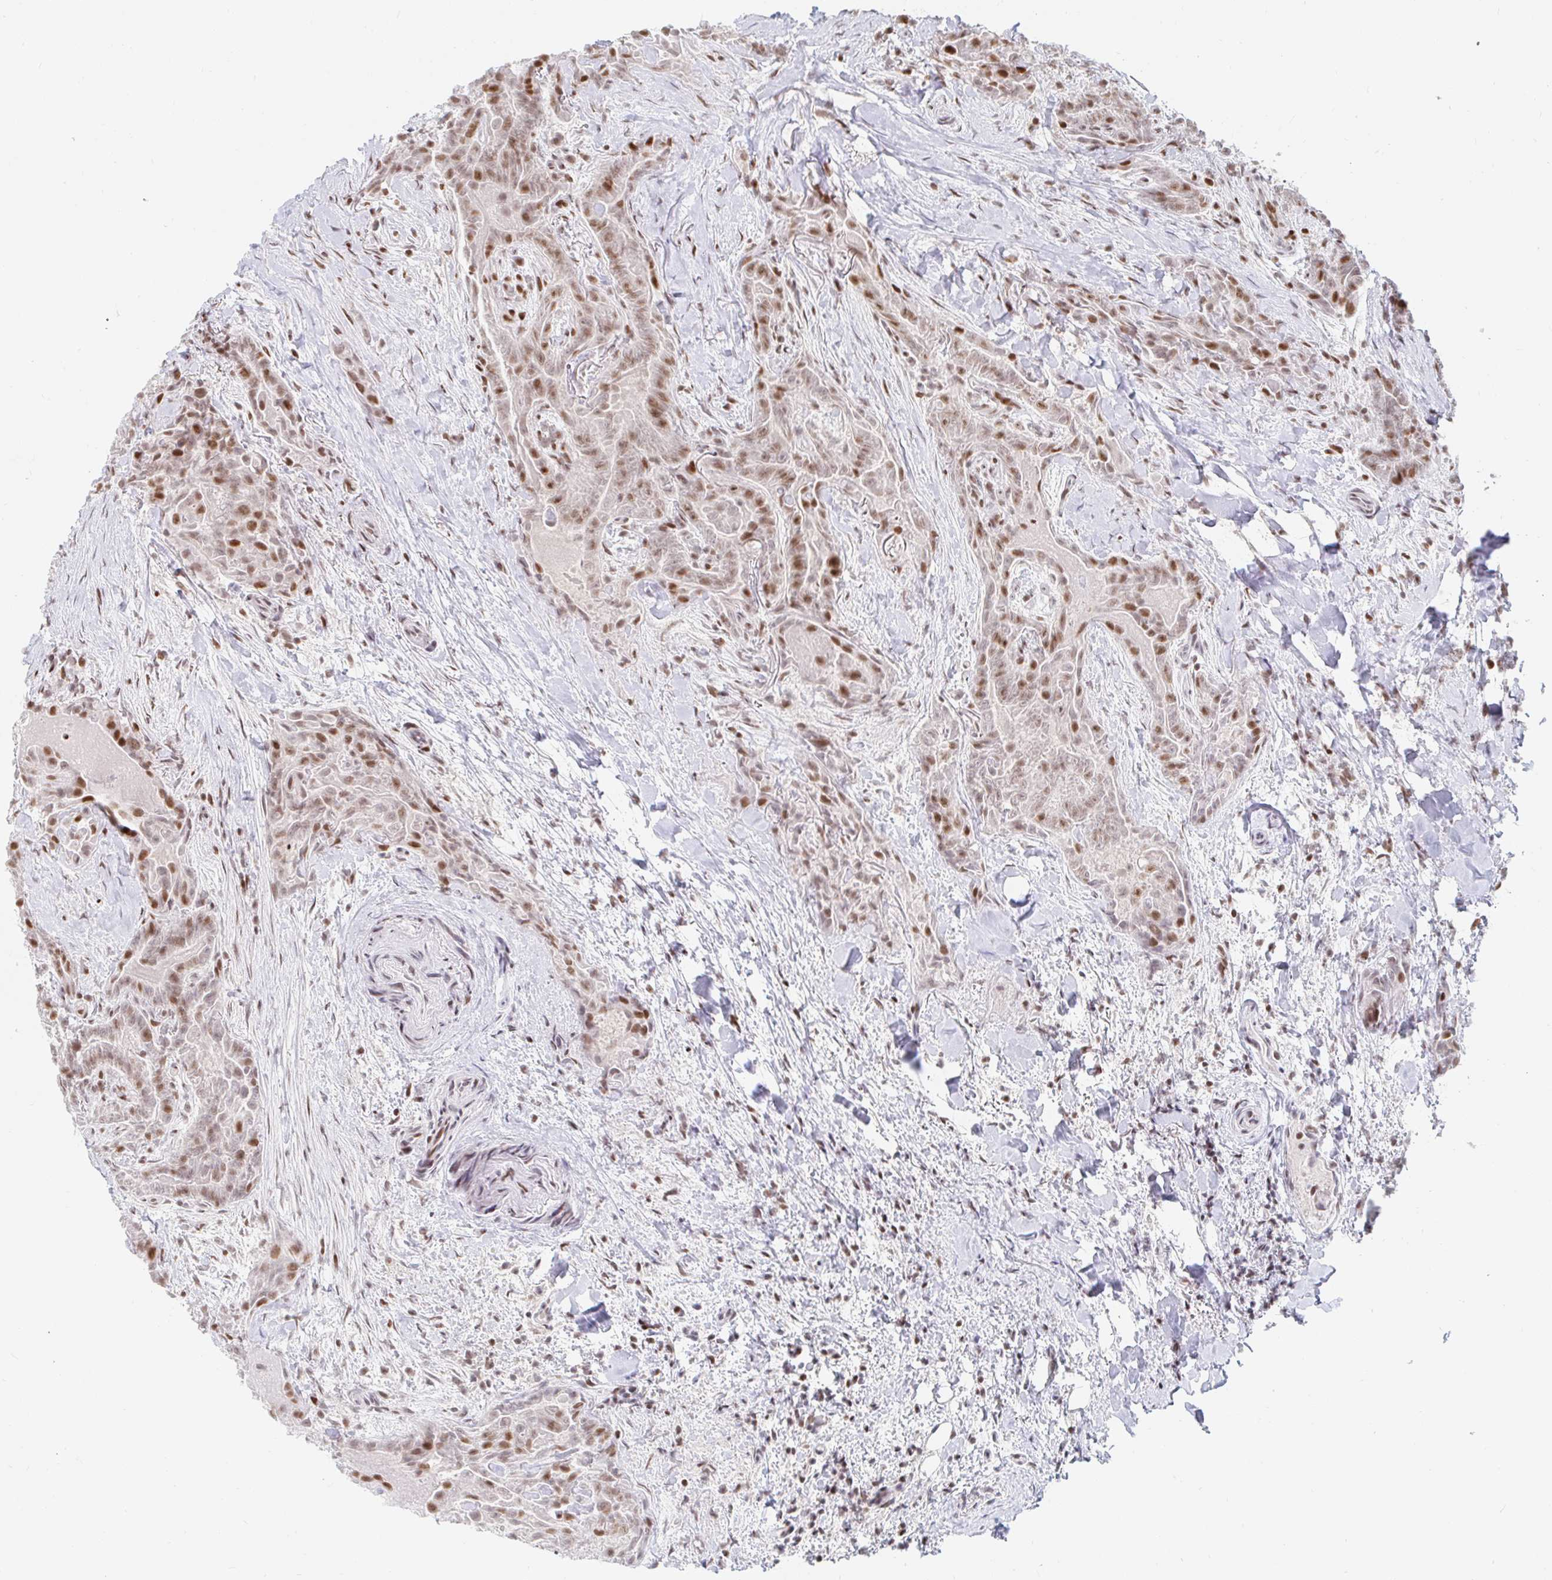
{"staining": {"intensity": "moderate", "quantity": ">75%", "location": "nuclear"}, "tissue": "thyroid cancer", "cell_type": "Tumor cells", "image_type": "cancer", "snomed": [{"axis": "morphology", "description": "Papillary adenocarcinoma, NOS"}, {"axis": "topography", "description": "Thyroid gland"}], "caption": "Human thyroid papillary adenocarcinoma stained with a protein marker demonstrates moderate staining in tumor cells.", "gene": "HOXC10", "patient": {"sex": "female", "age": 61}}